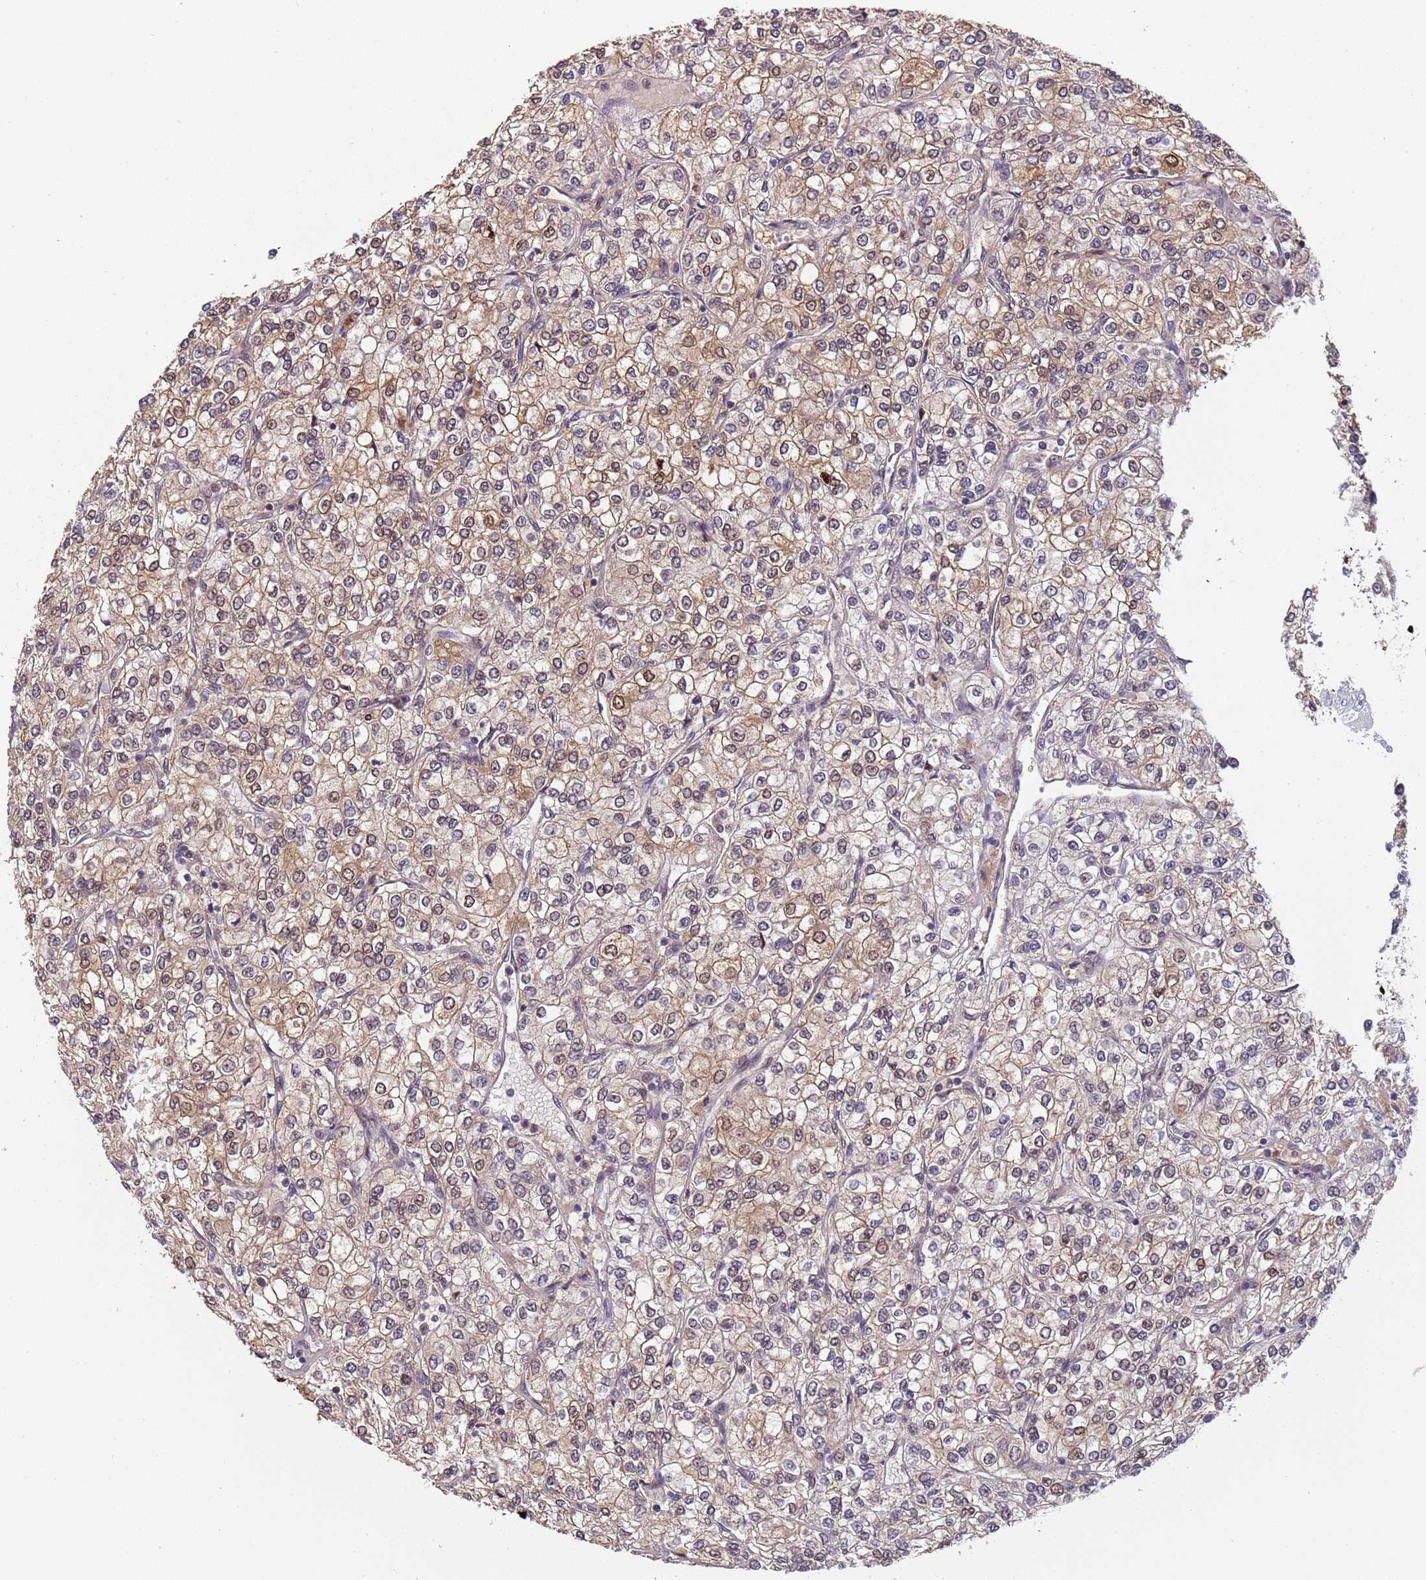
{"staining": {"intensity": "moderate", "quantity": "25%-75%", "location": "cytoplasmic/membranous,nuclear"}, "tissue": "renal cancer", "cell_type": "Tumor cells", "image_type": "cancer", "snomed": [{"axis": "morphology", "description": "Adenocarcinoma, NOS"}, {"axis": "topography", "description": "Kidney"}], "caption": "Immunohistochemical staining of renal cancer (adenocarcinoma) reveals medium levels of moderate cytoplasmic/membranous and nuclear protein positivity in about 25%-75% of tumor cells.", "gene": "ZBTB5", "patient": {"sex": "male", "age": 80}}